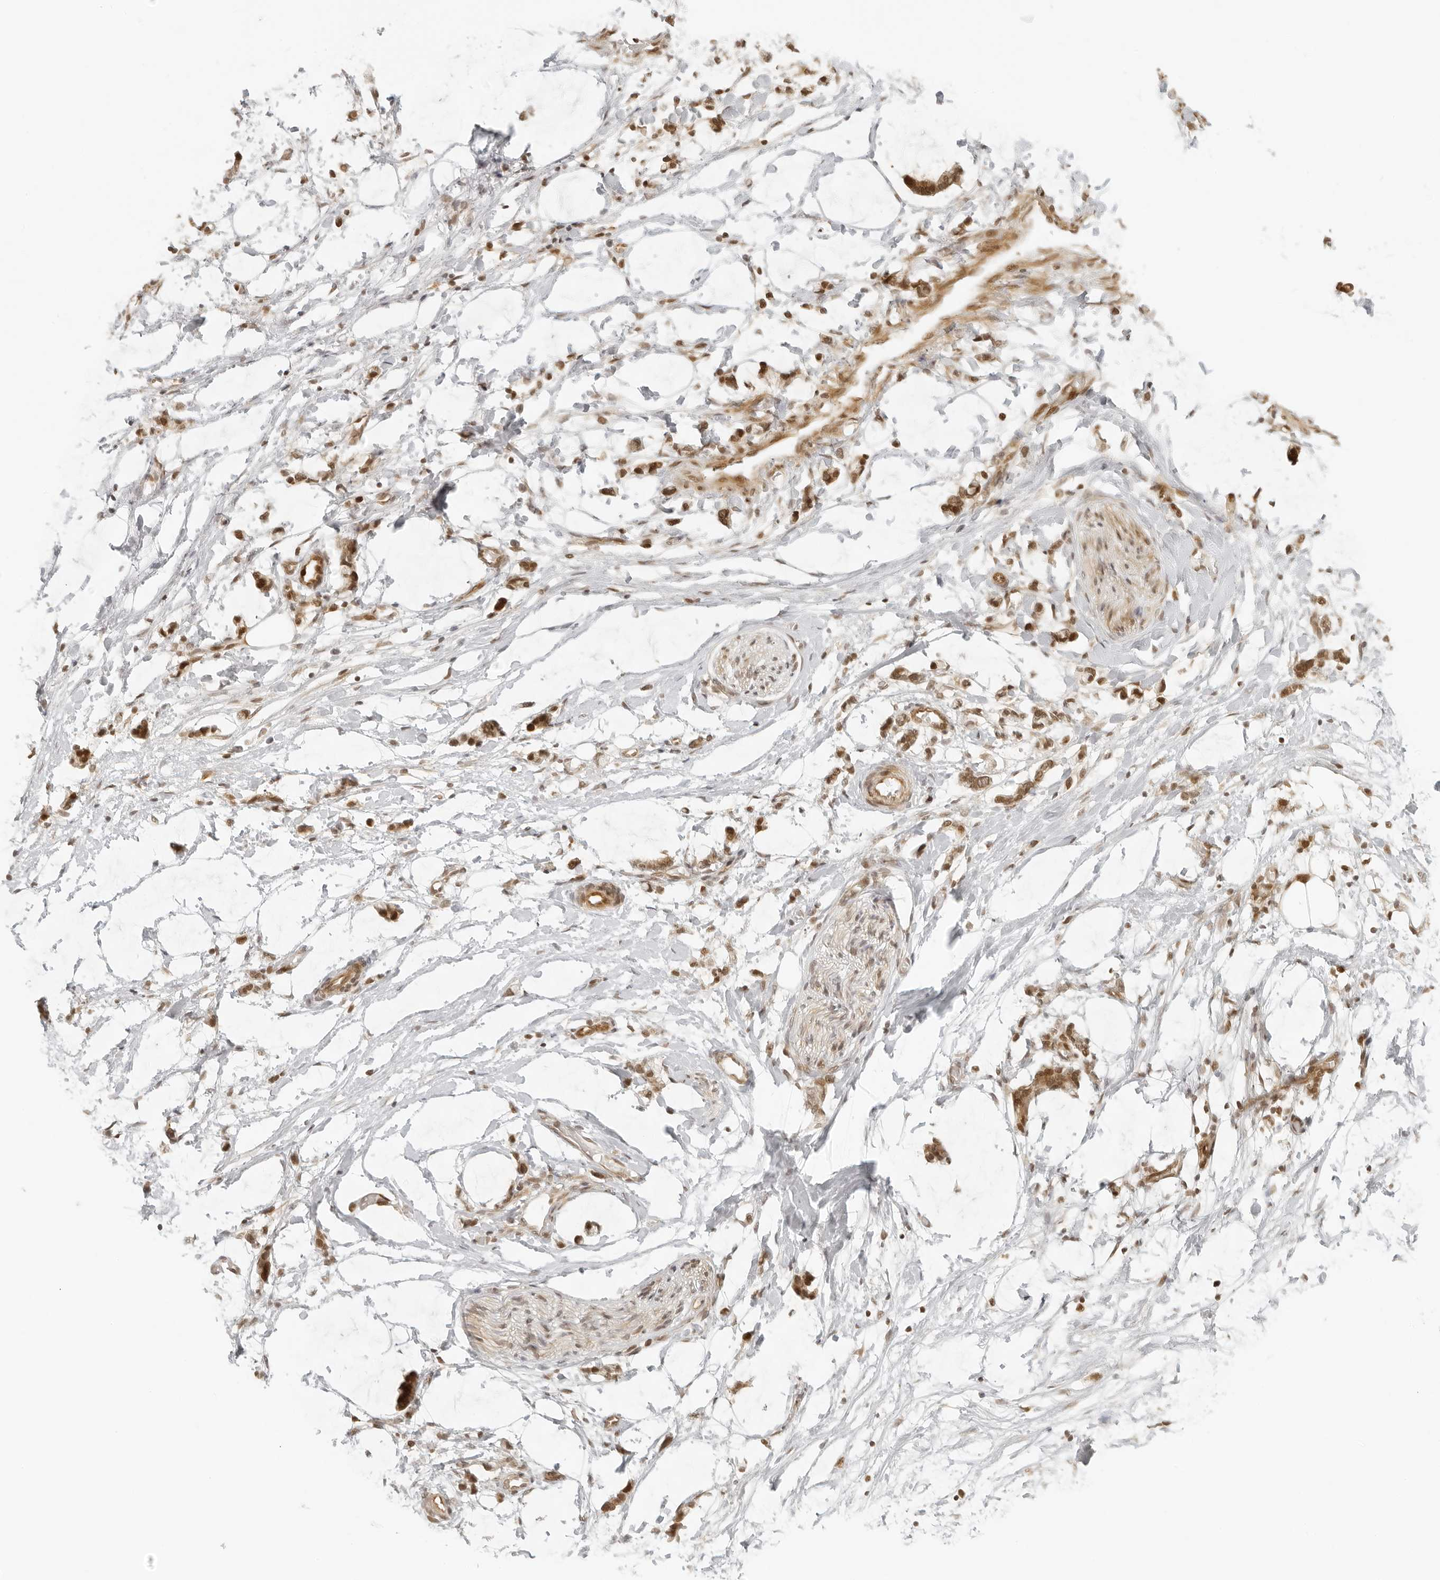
{"staining": {"intensity": "negative", "quantity": "none", "location": "none"}, "tissue": "adipose tissue", "cell_type": "Adipocytes", "image_type": "normal", "snomed": [{"axis": "morphology", "description": "Normal tissue, NOS"}, {"axis": "morphology", "description": "Adenocarcinoma, NOS"}, {"axis": "topography", "description": "Colon"}, {"axis": "topography", "description": "Peripheral nerve tissue"}], "caption": "This micrograph is of normal adipose tissue stained with immunohistochemistry (IHC) to label a protein in brown with the nuclei are counter-stained blue. There is no staining in adipocytes.", "gene": "ZNF407", "patient": {"sex": "male", "age": 14}}